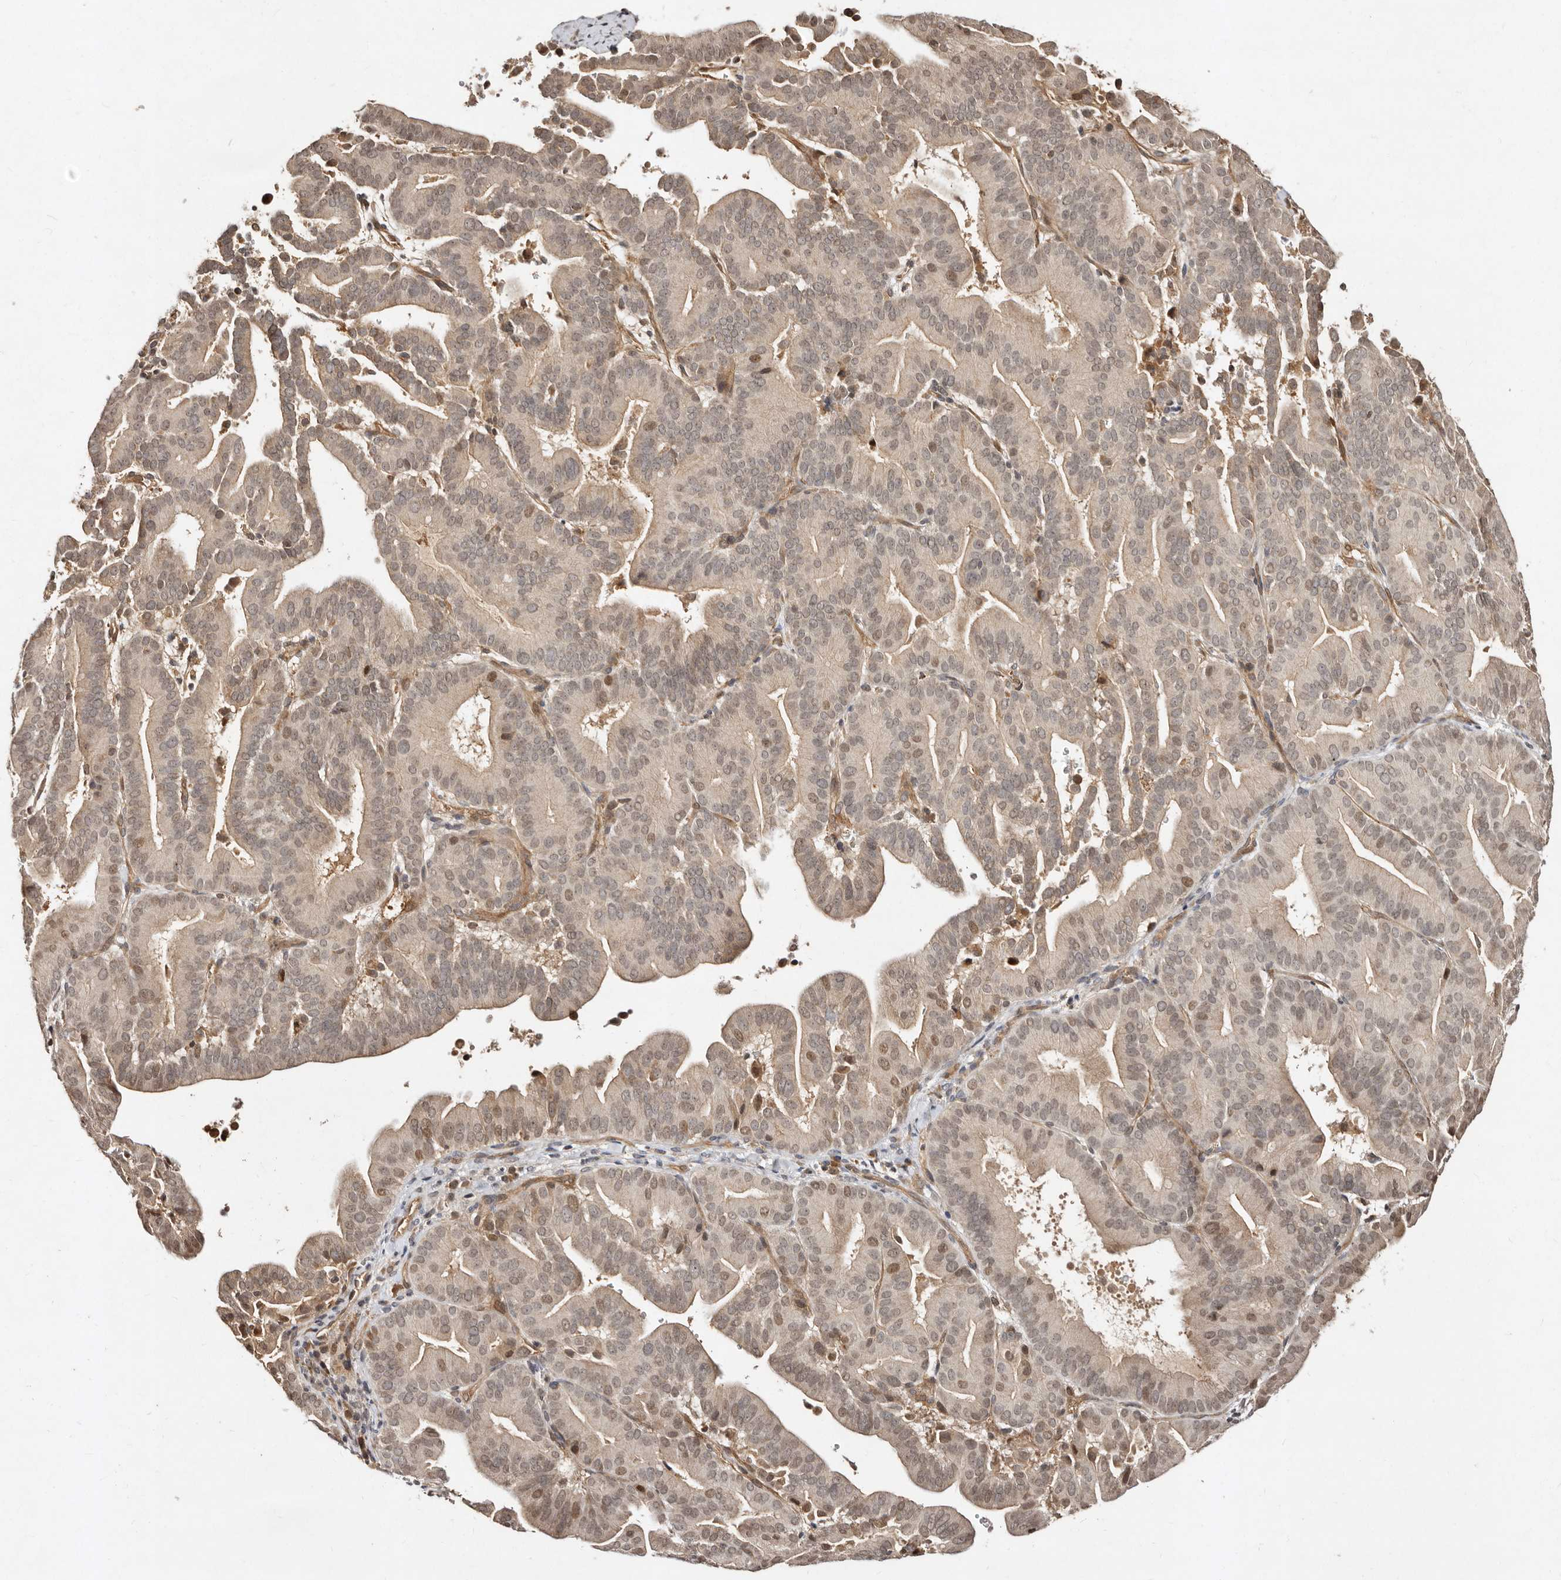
{"staining": {"intensity": "moderate", "quantity": "<25%", "location": "nuclear"}, "tissue": "liver cancer", "cell_type": "Tumor cells", "image_type": "cancer", "snomed": [{"axis": "morphology", "description": "Cholangiocarcinoma"}, {"axis": "topography", "description": "Liver"}], "caption": "Liver cancer (cholangiocarcinoma) stained with a brown dye reveals moderate nuclear positive expression in approximately <25% of tumor cells.", "gene": "LCORL", "patient": {"sex": "female", "age": 75}}